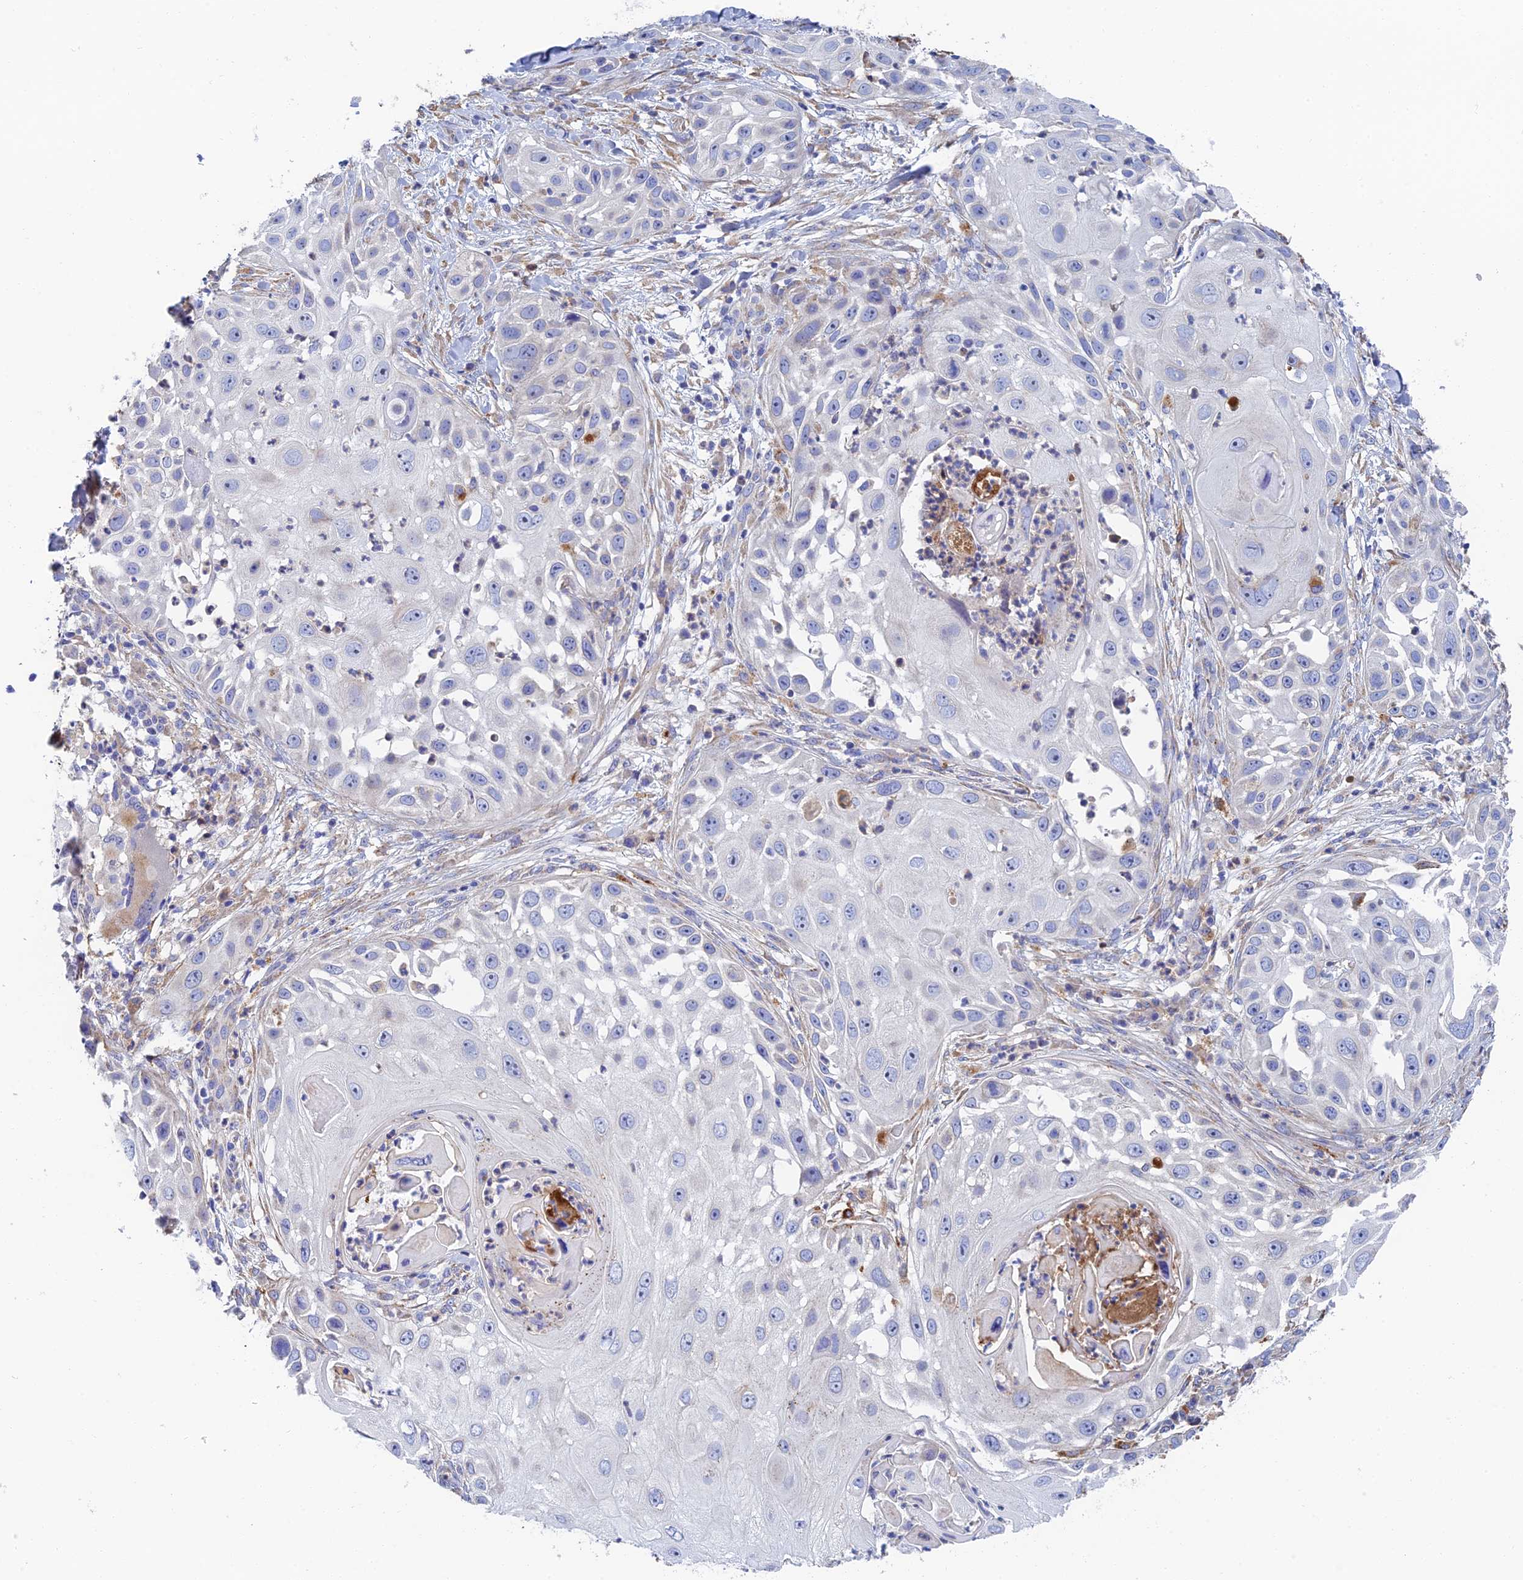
{"staining": {"intensity": "weak", "quantity": "<25%", "location": "cytoplasmic/membranous"}, "tissue": "skin cancer", "cell_type": "Tumor cells", "image_type": "cancer", "snomed": [{"axis": "morphology", "description": "Squamous cell carcinoma, NOS"}, {"axis": "topography", "description": "Skin"}], "caption": "High power microscopy image of an IHC photomicrograph of squamous cell carcinoma (skin), revealing no significant staining in tumor cells. (DAB (3,3'-diaminobenzidine) immunohistochemistry visualized using brightfield microscopy, high magnification).", "gene": "RPGRIP1L", "patient": {"sex": "female", "age": 44}}